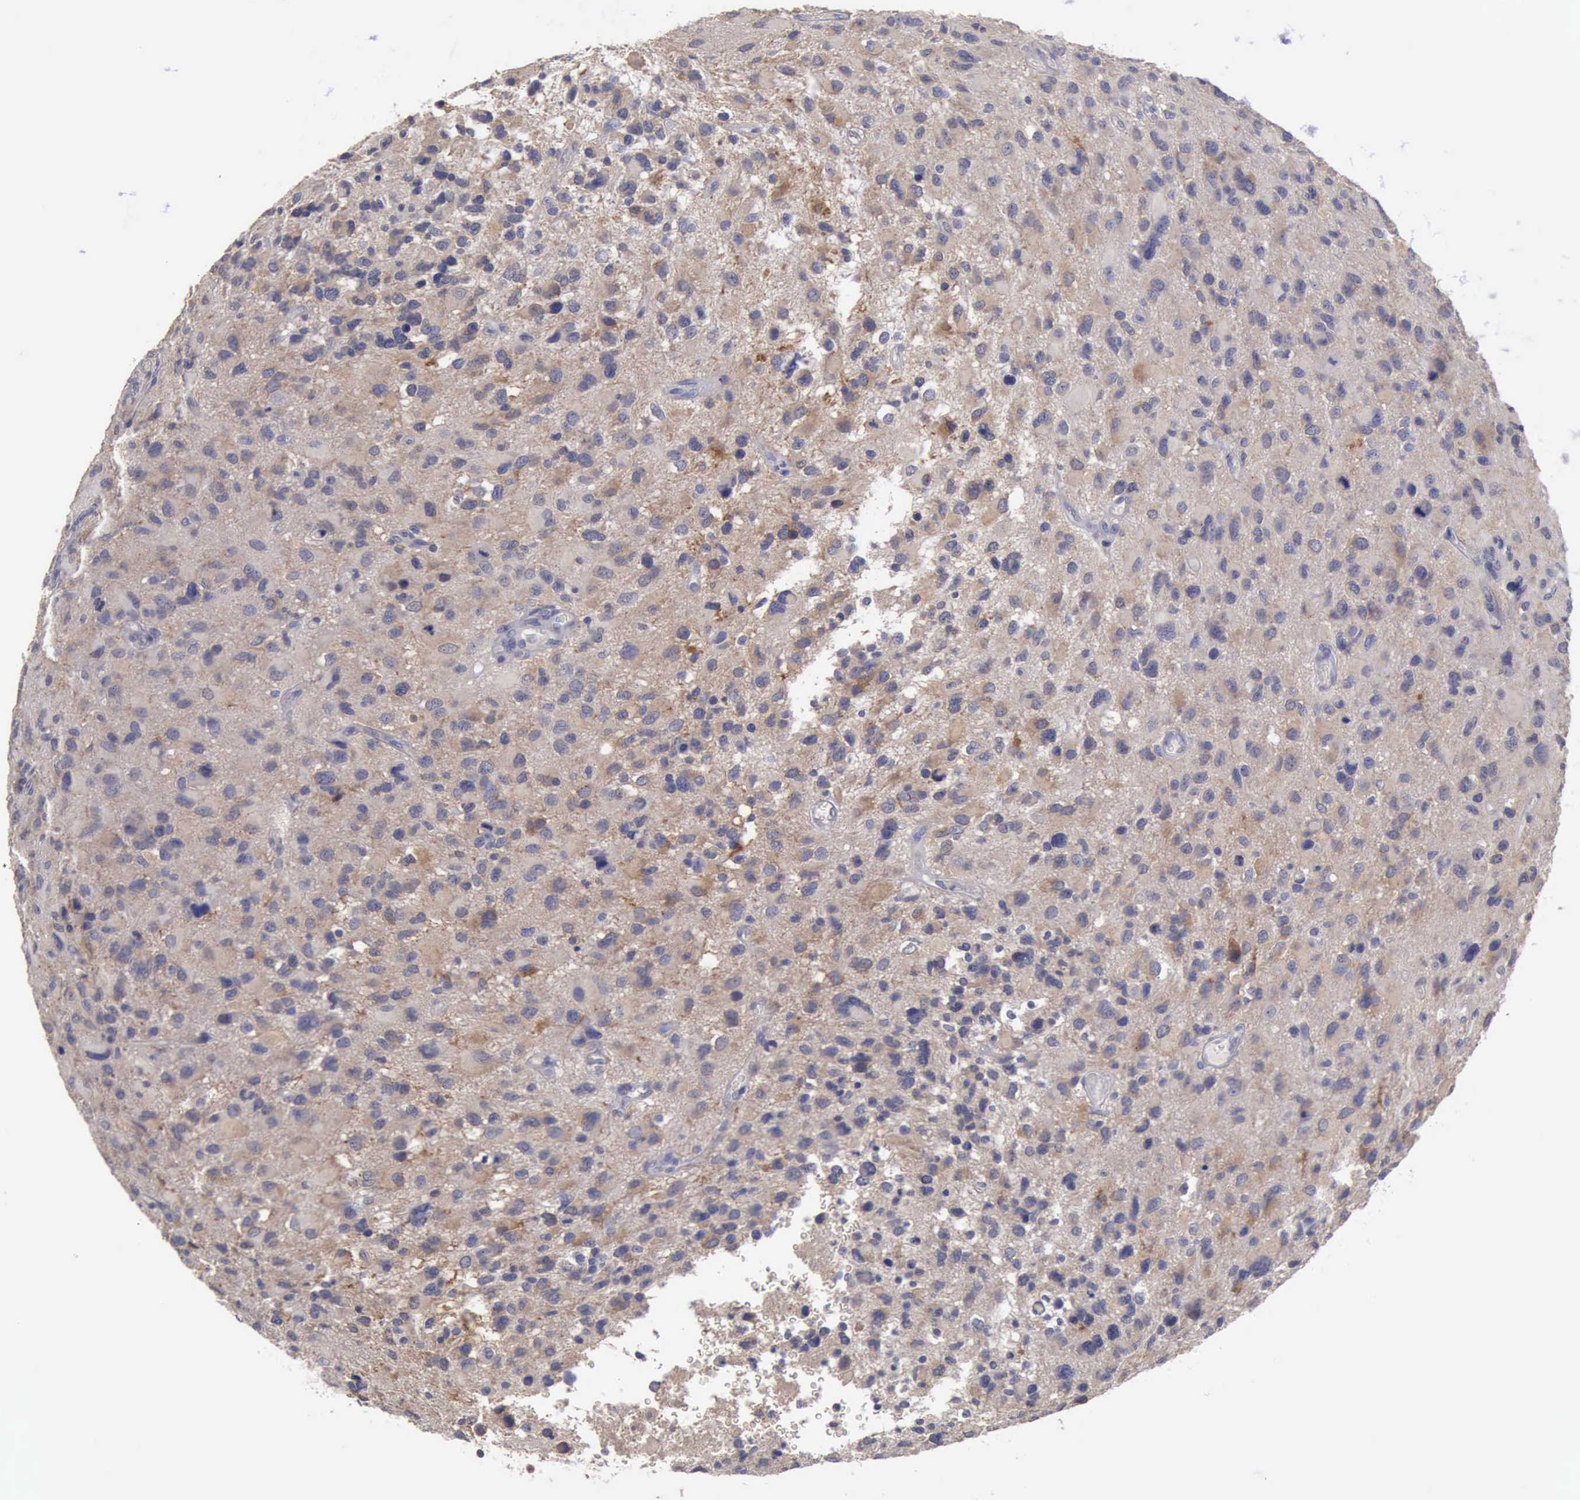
{"staining": {"intensity": "negative", "quantity": "none", "location": "none"}, "tissue": "glioma", "cell_type": "Tumor cells", "image_type": "cancer", "snomed": [{"axis": "morphology", "description": "Glioma, malignant, High grade"}, {"axis": "topography", "description": "Brain"}], "caption": "Malignant glioma (high-grade) was stained to show a protein in brown. There is no significant positivity in tumor cells. (Stains: DAB (3,3'-diaminobenzidine) IHC with hematoxylin counter stain, Microscopy: brightfield microscopy at high magnification).", "gene": "PHKA1", "patient": {"sex": "male", "age": 69}}